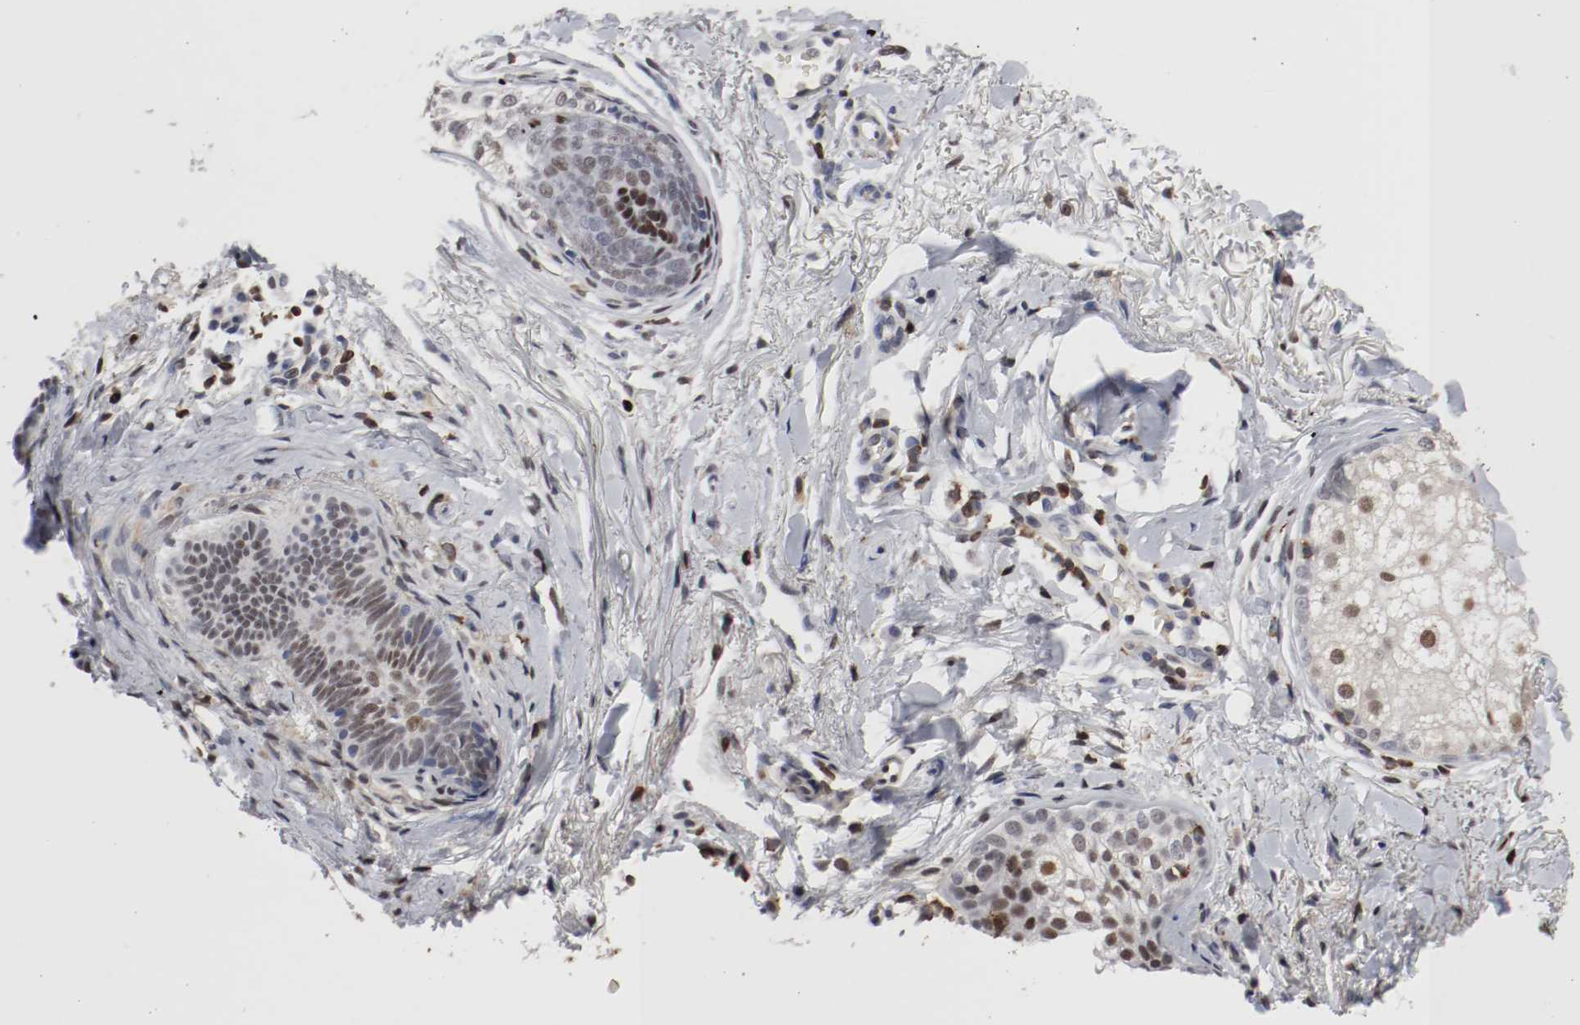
{"staining": {"intensity": "strong", "quantity": "<25%", "location": "nuclear"}, "tissue": "skin cancer", "cell_type": "Tumor cells", "image_type": "cancer", "snomed": [{"axis": "morphology", "description": "Normal tissue, NOS"}, {"axis": "morphology", "description": "Basal cell carcinoma"}, {"axis": "topography", "description": "Skin"}], "caption": "A high-resolution photomicrograph shows immunohistochemistry (IHC) staining of basal cell carcinoma (skin), which shows strong nuclear staining in approximately <25% of tumor cells.", "gene": "JUND", "patient": {"sex": "female", "age": 69}}